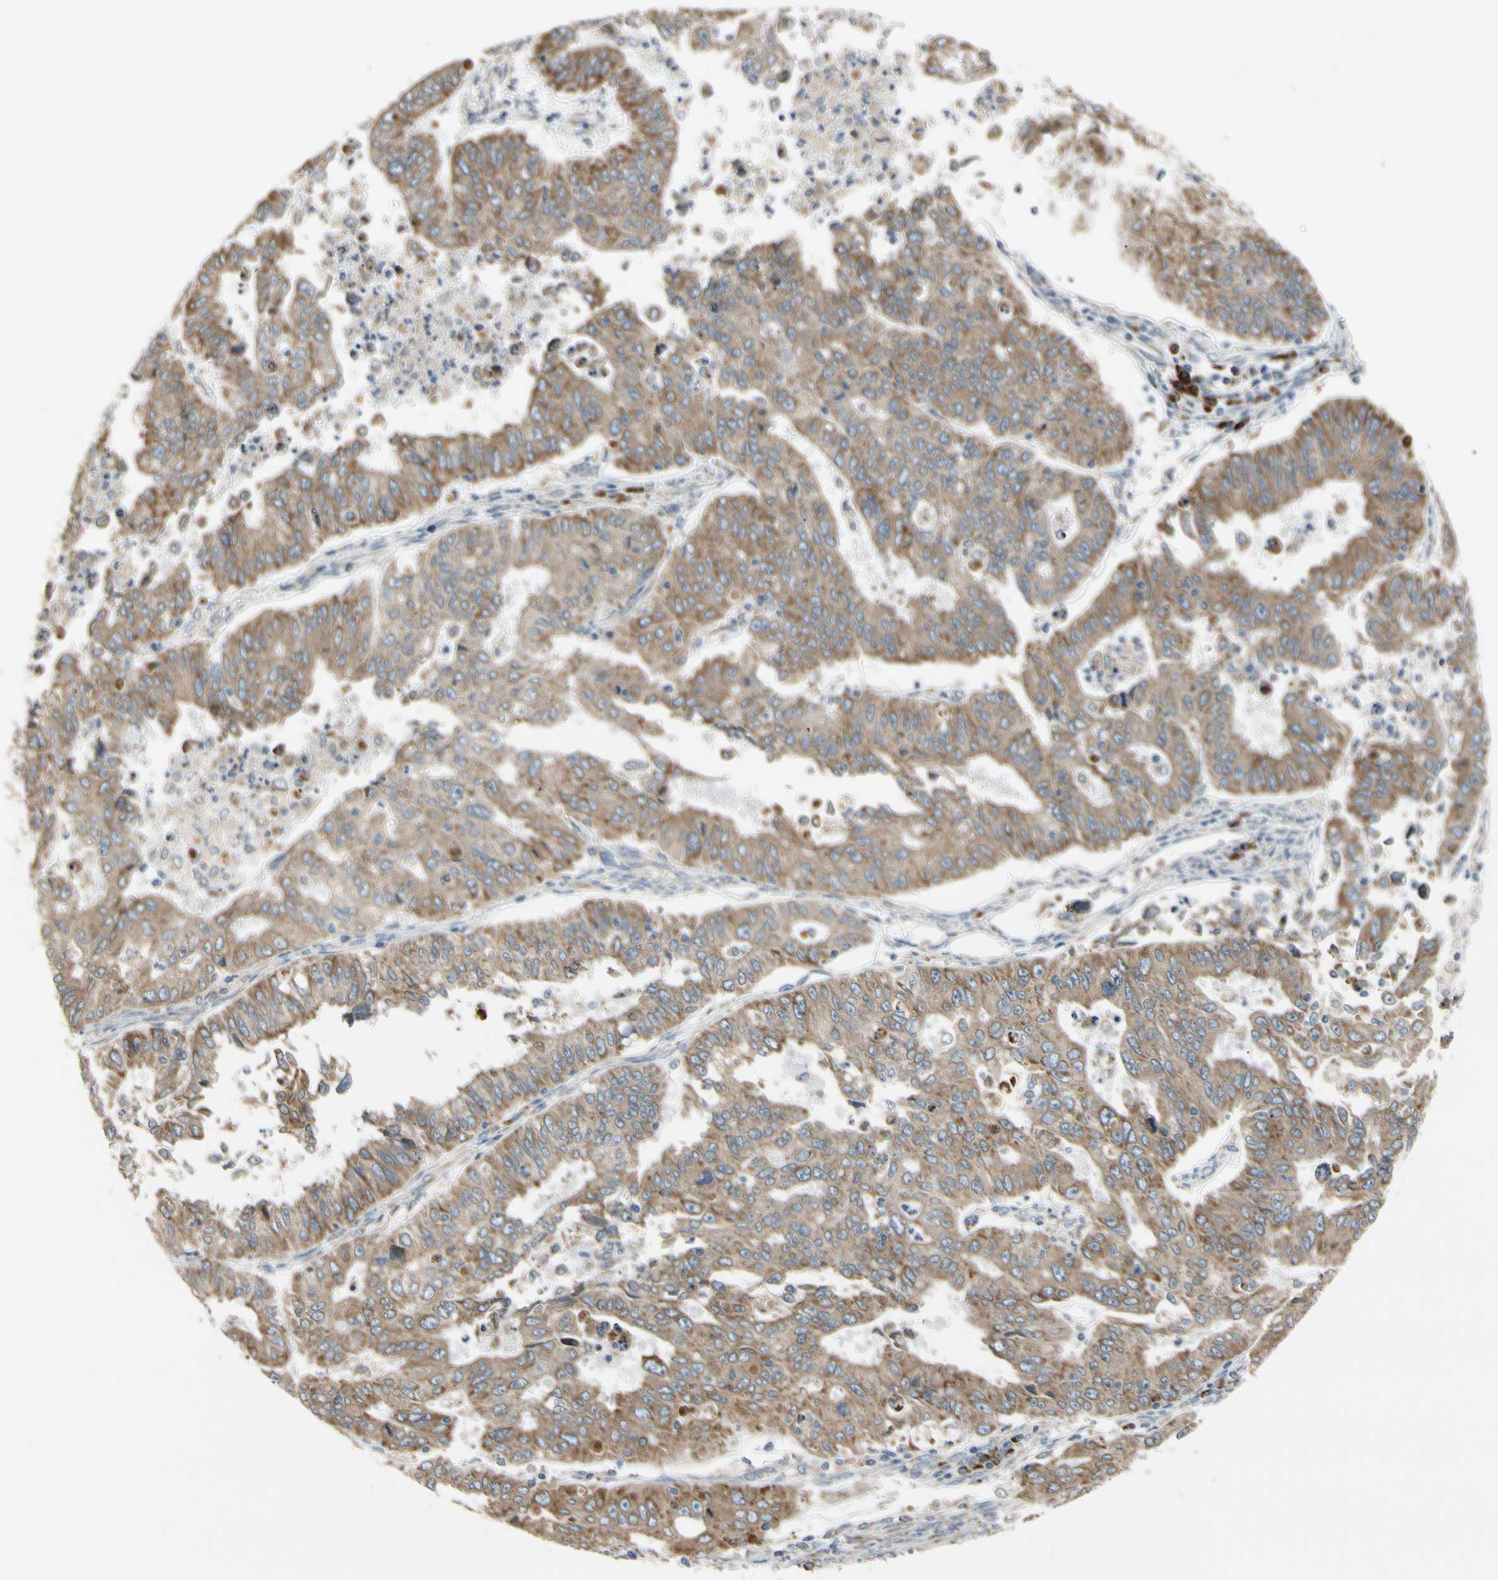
{"staining": {"intensity": "moderate", "quantity": ">75%", "location": "cytoplasmic/membranous"}, "tissue": "endometrial cancer", "cell_type": "Tumor cells", "image_type": "cancer", "snomed": [{"axis": "morphology", "description": "Adenocarcinoma, NOS"}, {"axis": "topography", "description": "Endometrium"}], "caption": "Adenocarcinoma (endometrial) tissue reveals moderate cytoplasmic/membranous expression in about >75% of tumor cells", "gene": "RPN2", "patient": {"sex": "female", "age": 42}}